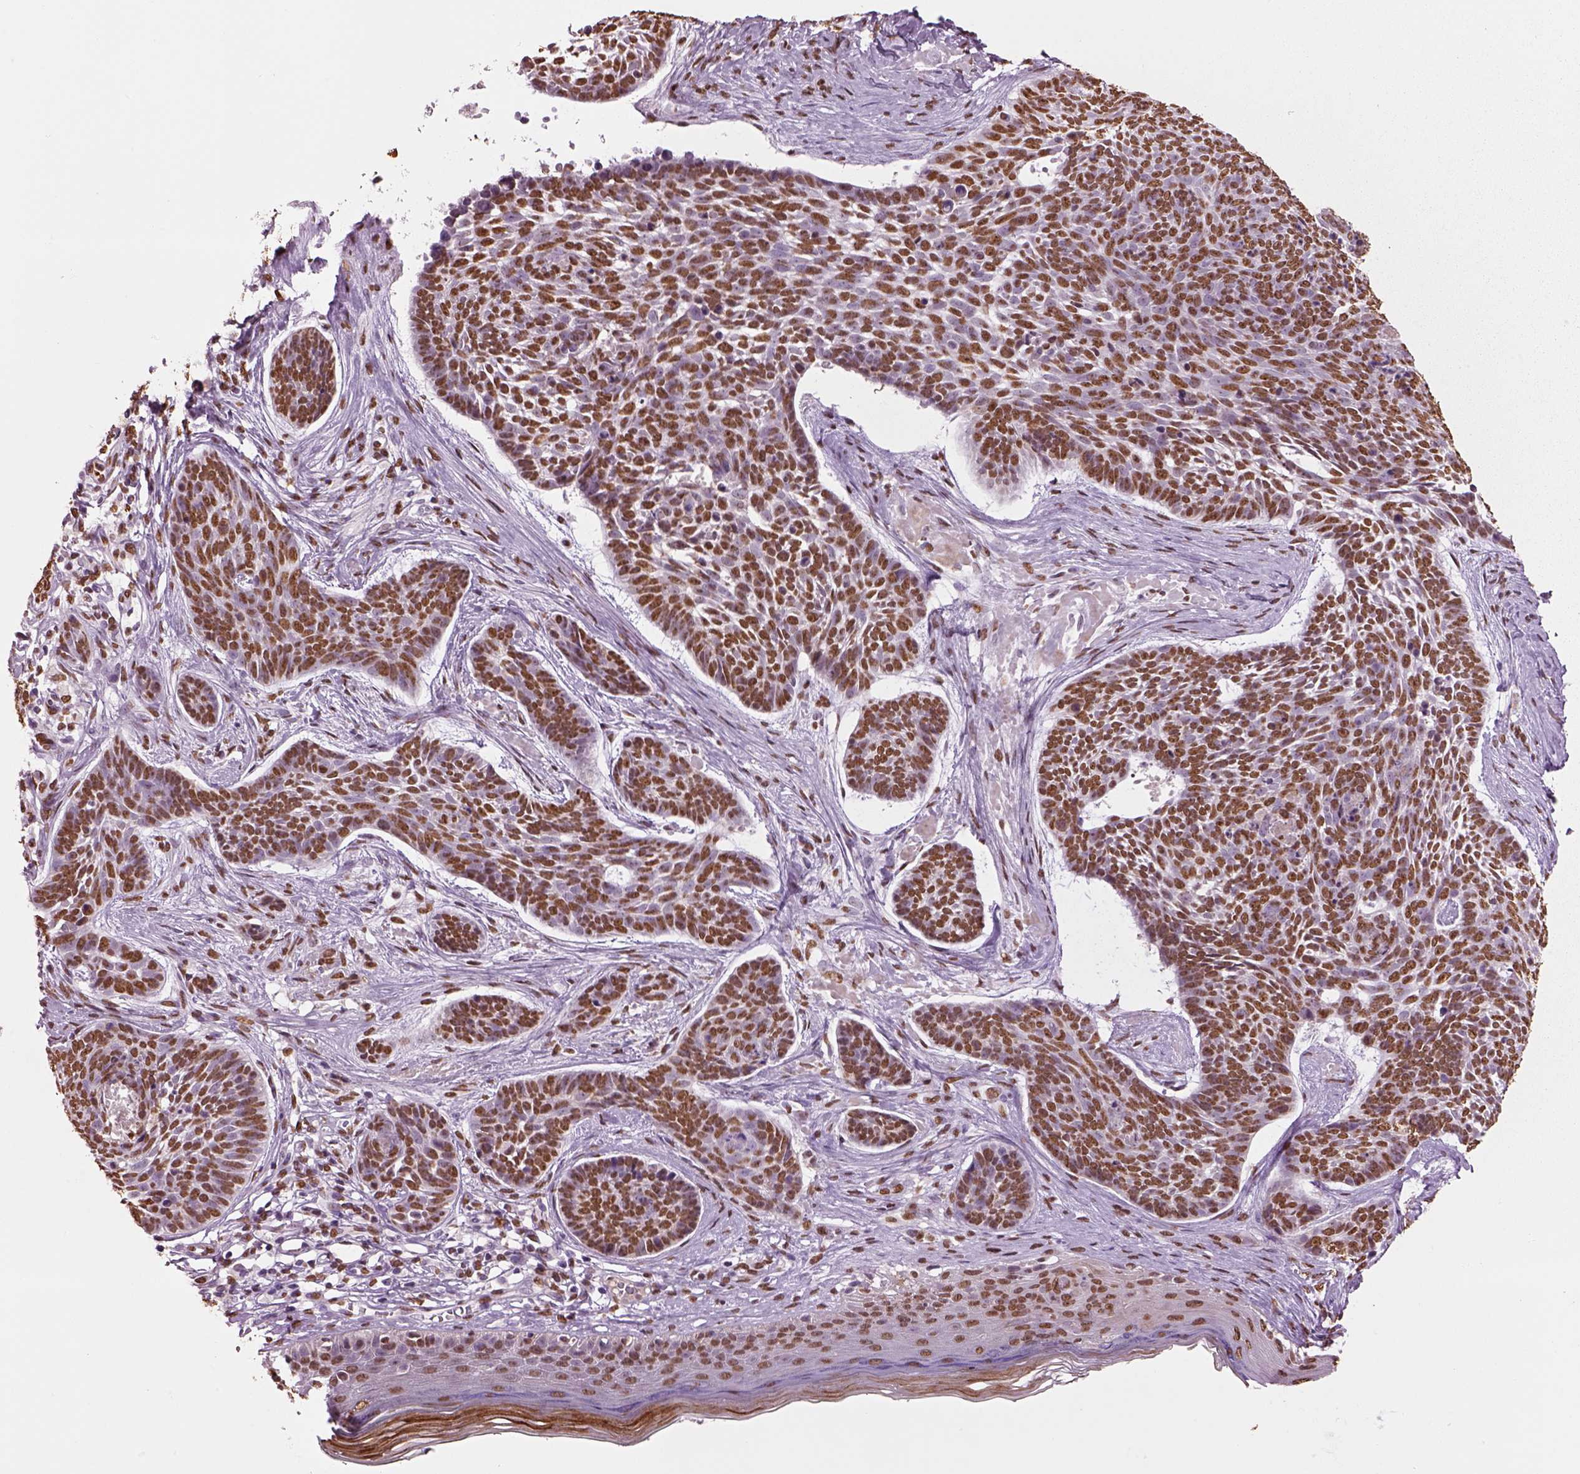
{"staining": {"intensity": "moderate", "quantity": ">75%", "location": "nuclear"}, "tissue": "skin cancer", "cell_type": "Tumor cells", "image_type": "cancer", "snomed": [{"axis": "morphology", "description": "Basal cell carcinoma"}, {"axis": "topography", "description": "Skin"}], "caption": "Brown immunohistochemical staining in basal cell carcinoma (skin) exhibits moderate nuclear expression in approximately >75% of tumor cells. The staining is performed using DAB (3,3'-diaminobenzidine) brown chromogen to label protein expression. The nuclei are counter-stained blue using hematoxylin.", "gene": "DDX3X", "patient": {"sex": "male", "age": 85}}